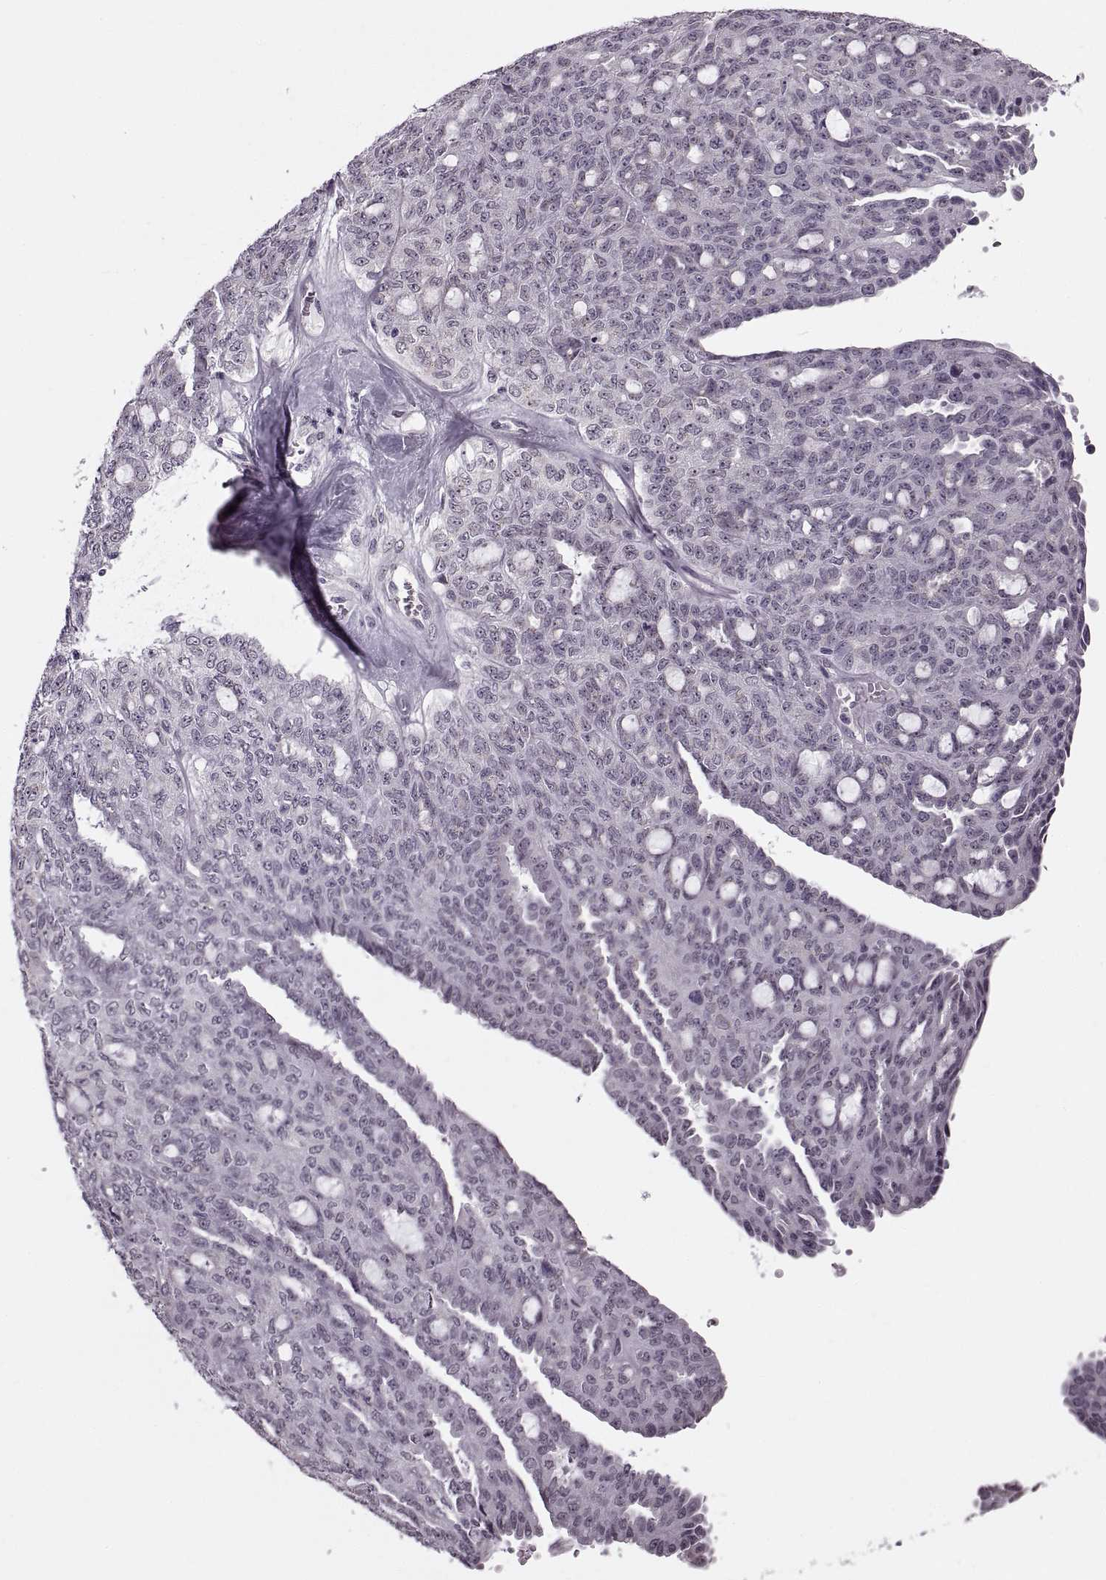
{"staining": {"intensity": "negative", "quantity": "none", "location": "none"}, "tissue": "ovarian cancer", "cell_type": "Tumor cells", "image_type": "cancer", "snomed": [{"axis": "morphology", "description": "Cystadenocarcinoma, serous, NOS"}, {"axis": "topography", "description": "Ovary"}], "caption": "IHC histopathology image of neoplastic tissue: ovarian cancer stained with DAB (3,3'-diaminobenzidine) demonstrates no significant protein expression in tumor cells.", "gene": "PRSS37", "patient": {"sex": "female", "age": 71}}